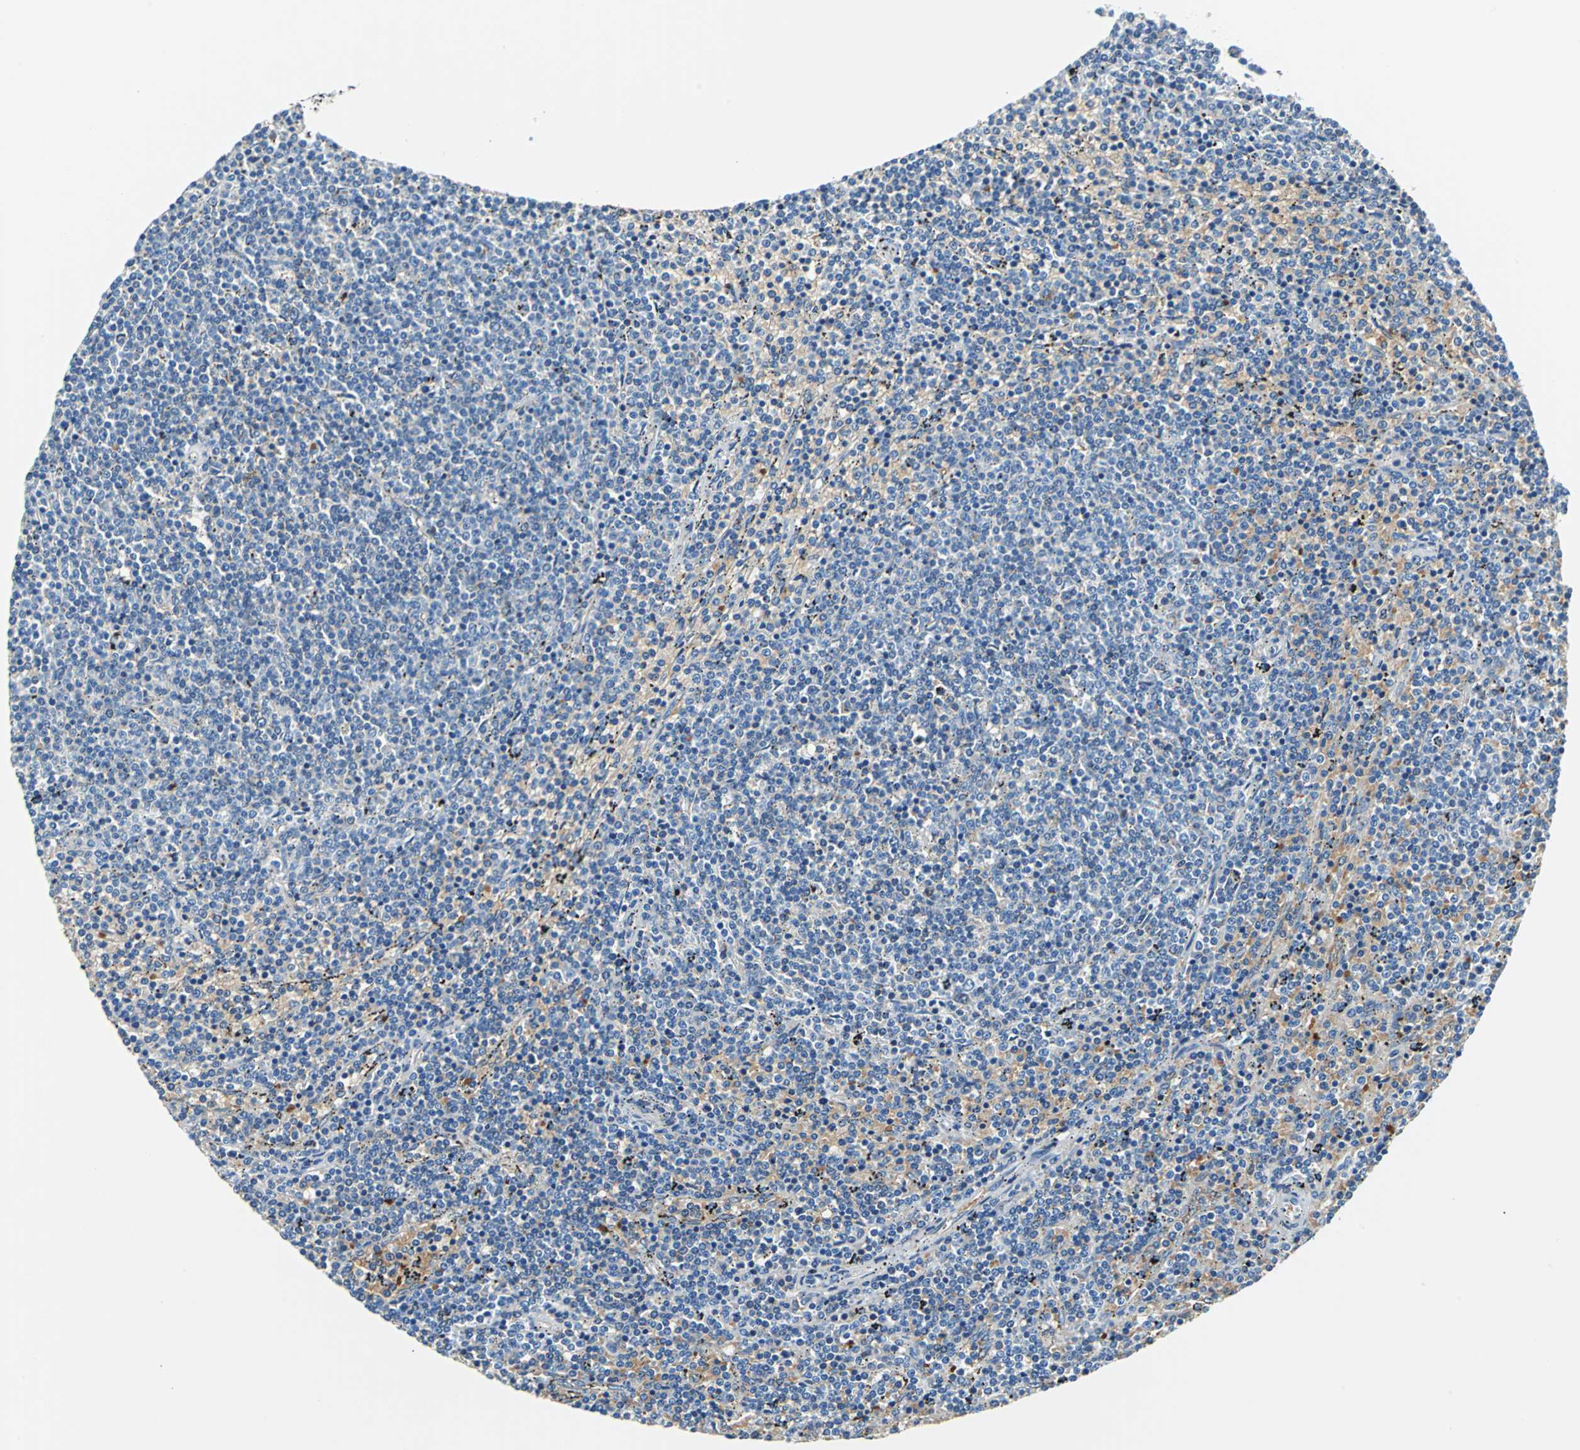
{"staining": {"intensity": "moderate", "quantity": "<25%", "location": "cytoplasmic/membranous"}, "tissue": "lymphoma", "cell_type": "Tumor cells", "image_type": "cancer", "snomed": [{"axis": "morphology", "description": "Malignant lymphoma, non-Hodgkin's type, Low grade"}, {"axis": "topography", "description": "Spleen"}], "caption": "The micrograph shows a brown stain indicating the presence of a protein in the cytoplasmic/membranous of tumor cells in low-grade malignant lymphoma, non-Hodgkin's type.", "gene": "ALB", "patient": {"sex": "female", "age": 50}}